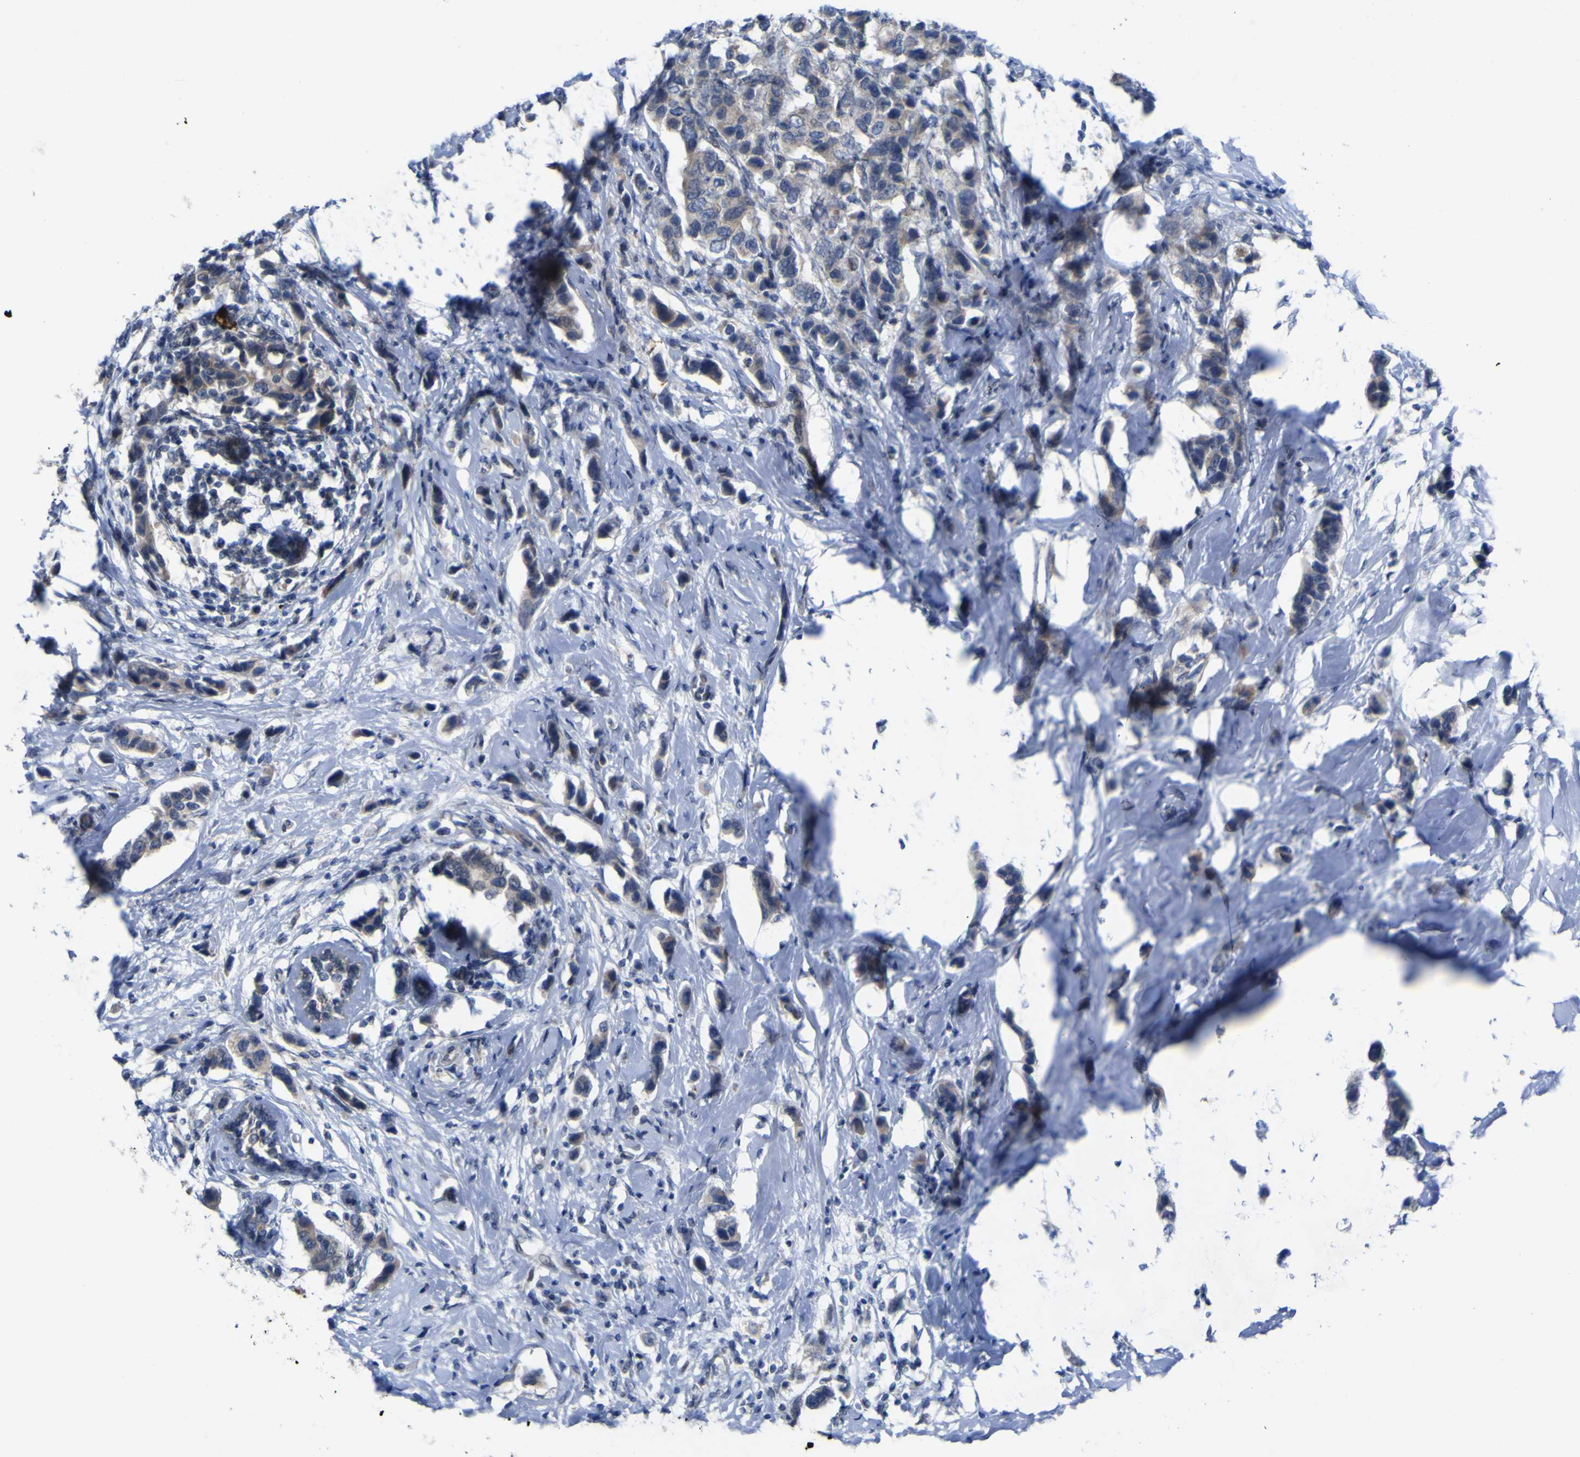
{"staining": {"intensity": "weak", "quantity": "25%-75%", "location": "cytoplasmic/membranous"}, "tissue": "breast cancer", "cell_type": "Tumor cells", "image_type": "cancer", "snomed": [{"axis": "morphology", "description": "Normal tissue, NOS"}, {"axis": "morphology", "description": "Duct carcinoma"}, {"axis": "topography", "description": "Breast"}], "caption": "An IHC micrograph of neoplastic tissue is shown. Protein staining in brown shows weak cytoplasmic/membranous positivity in breast cancer (invasive ductal carcinoma) within tumor cells.", "gene": "NAV1", "patient": {"sex": "female", "age": 50}}